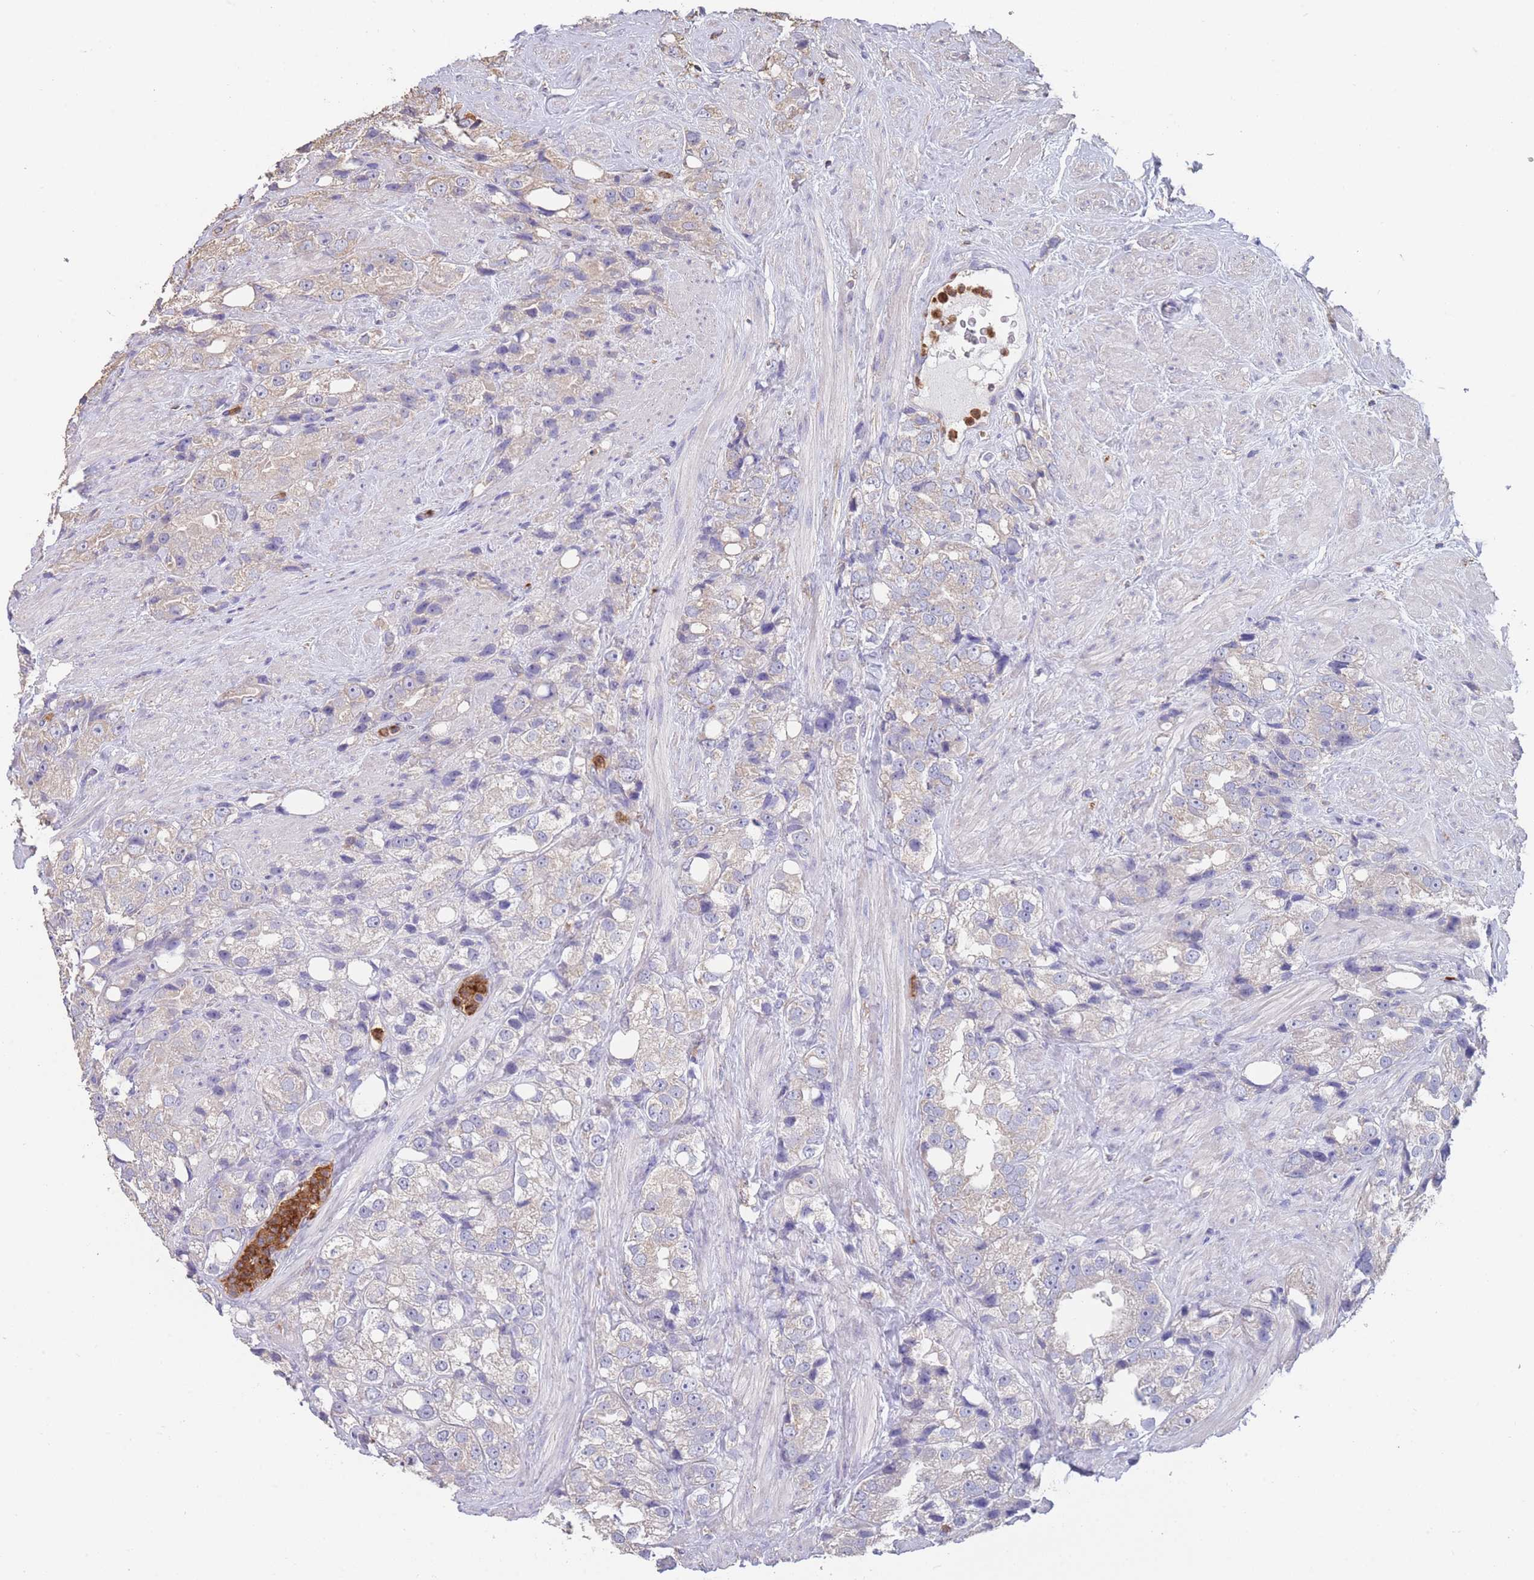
{"staining": {"intensity": "negative", "quantity": "none", "location": "none"}, "tissue": "prostate cancer", "cell_type": "Tumor cells", "image_type": "cancer", "snomed": [{"axis": "morphology", "description": "Adenocarcinoma, NOS"}, {"axis": "topography", "description": "Prostate"}], "caption": "Protein analysis of prostate adenocarcinoma exhibits no significant staining in tumor cells.", "gene": "CLEC12A", "patient": {"sex": "male", "age": 79}}